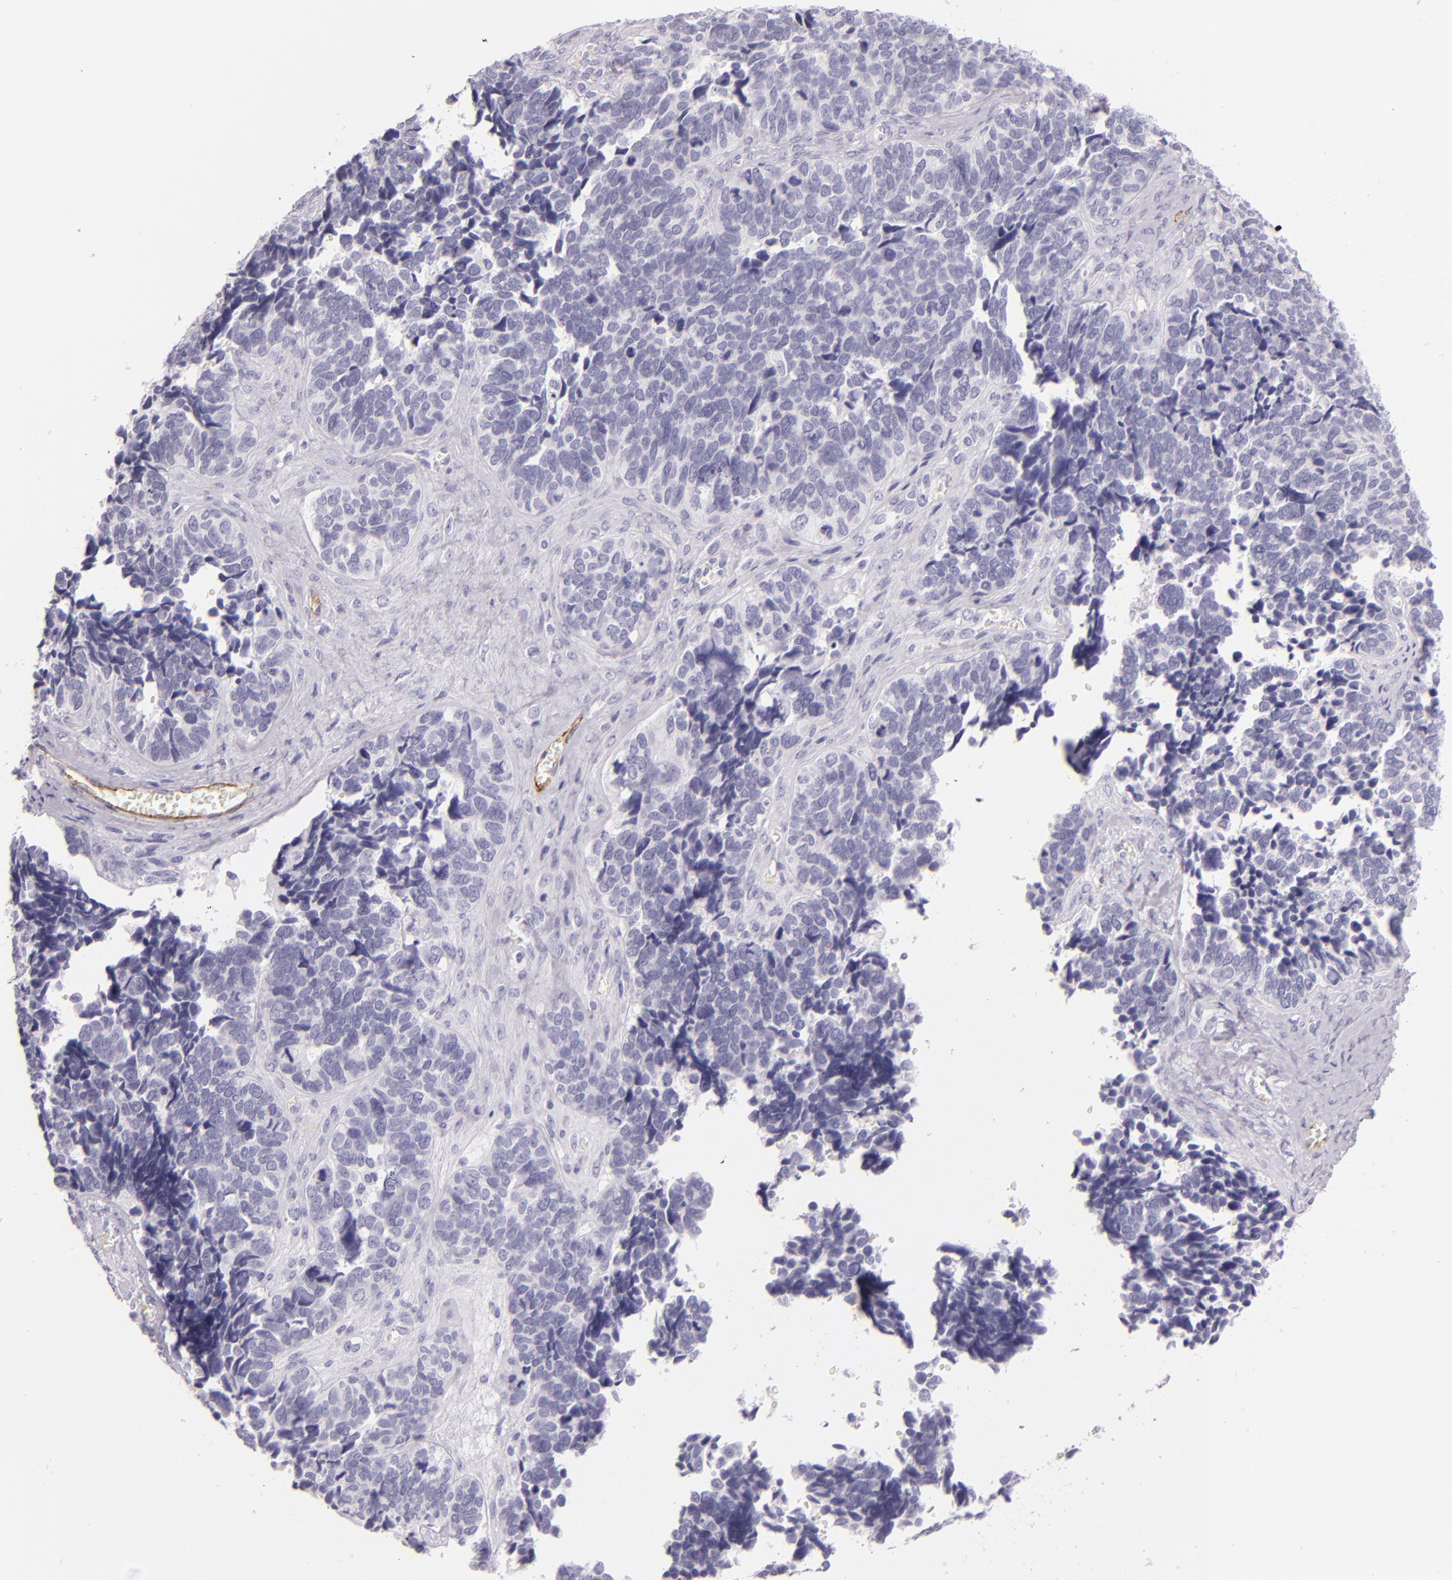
{"staining": {"intensity": "negative", "quantity": "none", "location": "none"}, "tissue": "ovarian cancer", "cell_type": "Tumor cells", "image_type": "cancer", "snomed": [{"axis": "morphology", "description": "Cystadenocarcinoma, serous, NOS"}, {"axis": "topography", "description": "Ovary"}], "caption": "There is no significant positivity in tumor cells of ovarian cancer (serous cystadenocarcinoma). (DAB immunohistochemistry with hematoxylin counter stain).", "gene": "SELP", "patient": {"sex": "female", "age": 77}}